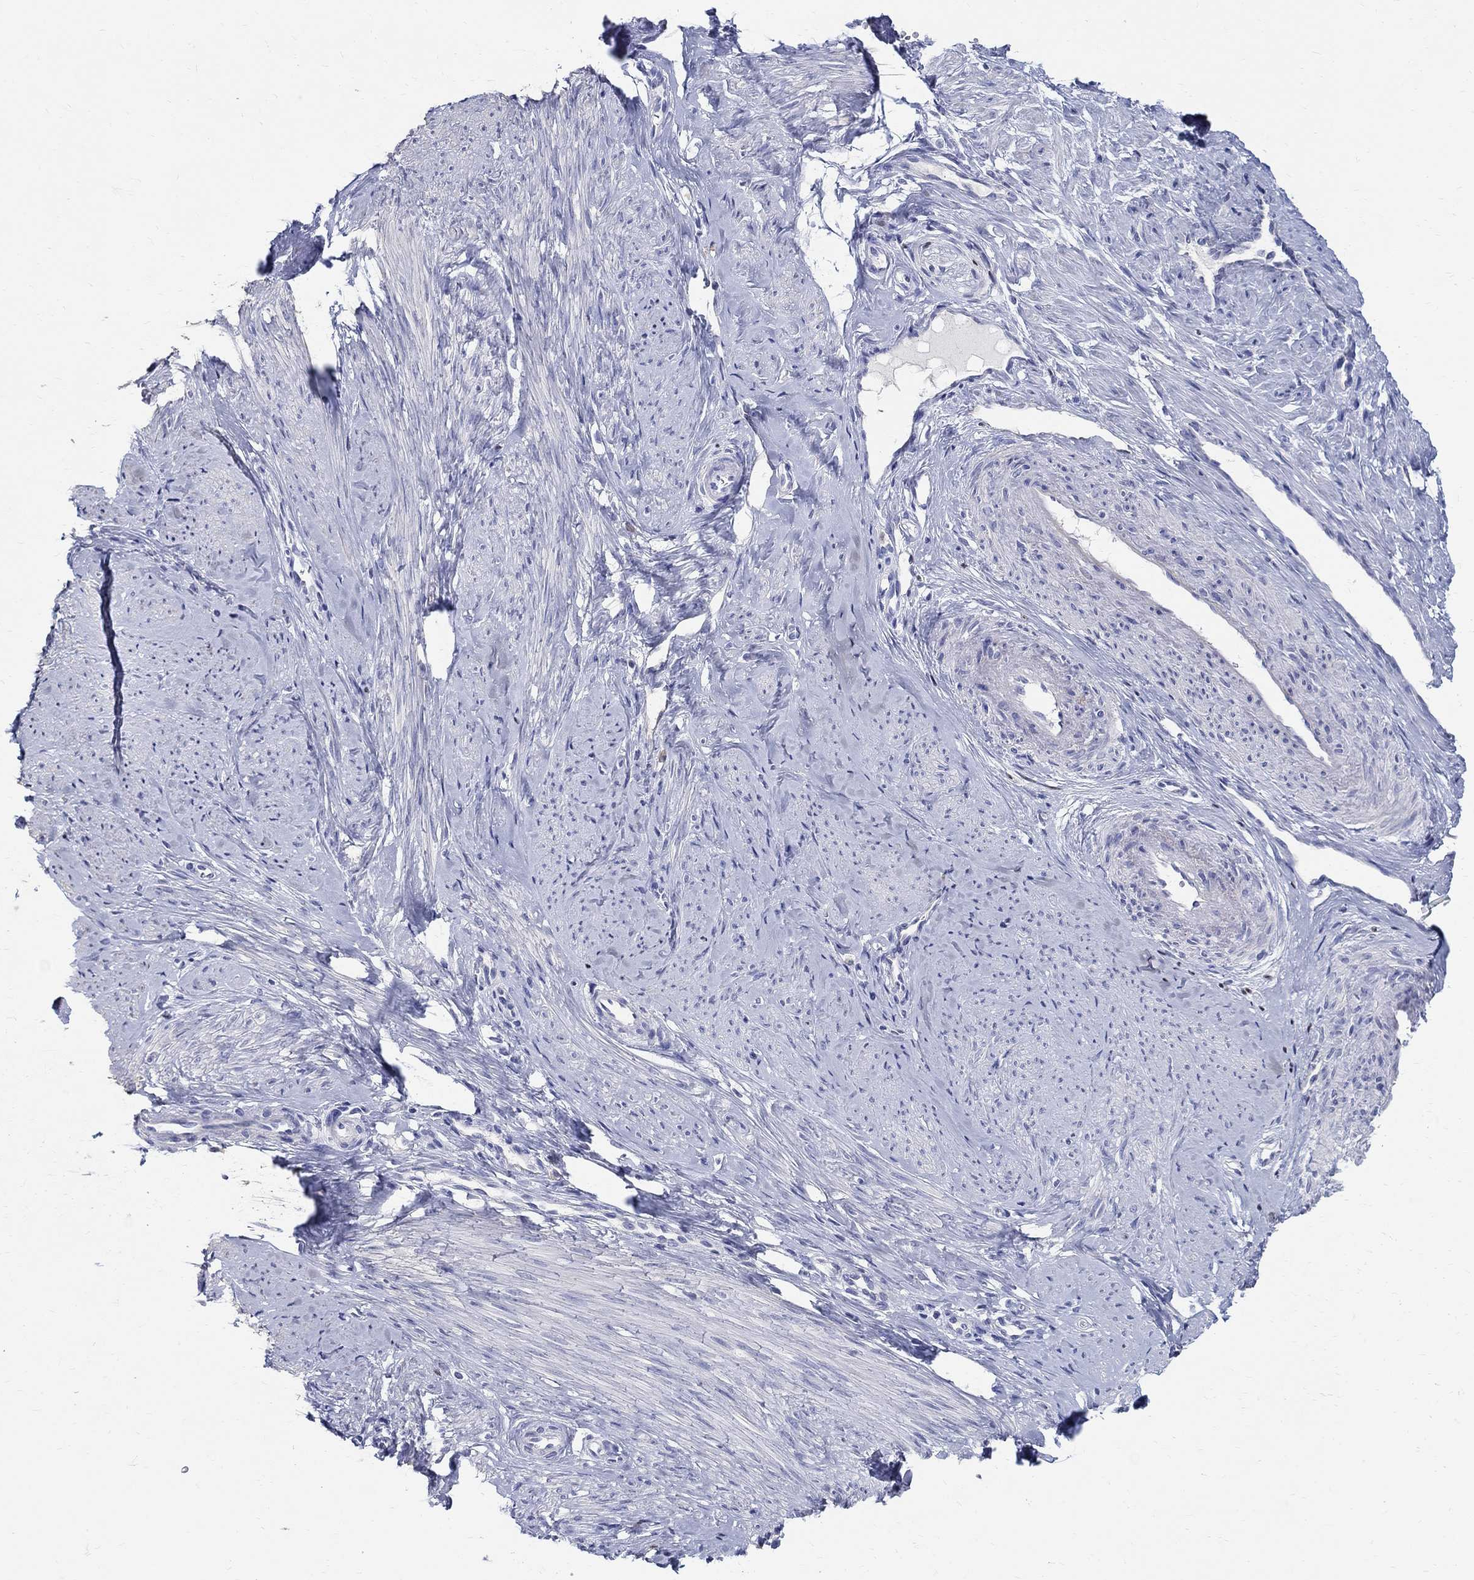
{"staining": {"intensity": "negative", "quantity": "none", "location": "none"}, "tissue": "smooth muscle", "cell_type": "Smooth muscle cells", "image_type": "normal", "snomed": [{"axis": "morphology", "description": "Normal tissue, NOS"}, {"axis": "topography", "description": "Smooth muscle"}], "caption": "Immunohistochemical staining of unremarkable smooth muscle demonstrates no significant staining in smooth muscle cells.", "gene": "SOX2", "patient": {"sex": "female", "age": 48}}